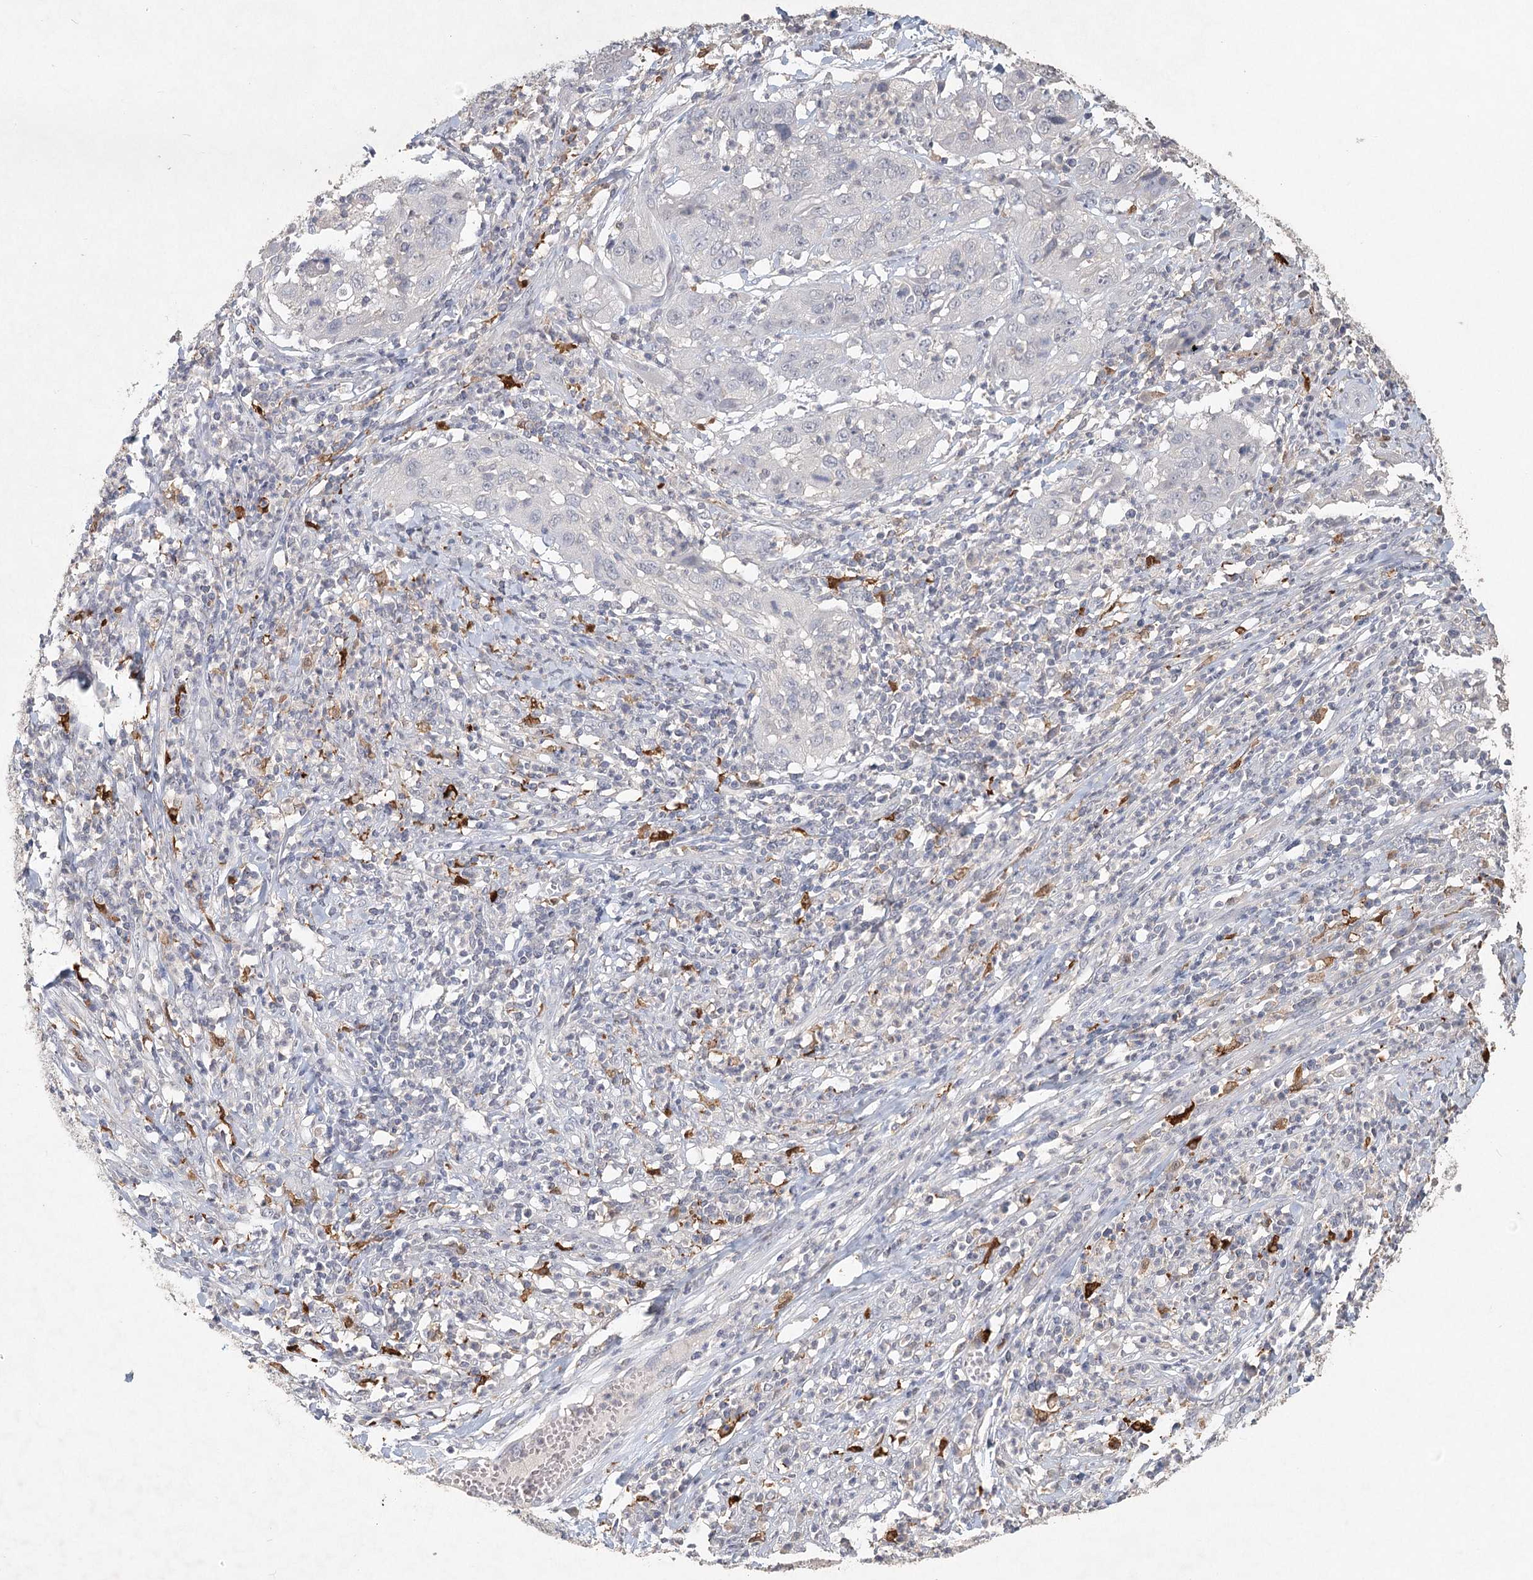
{"staining": {"intensity": "negative", "quantity": "none", "location": "none"}, "tissue": "cervical cancer", "cell_type": "Tumor cells", "image_type": "cancer", "snomed": [{"axis": "morphology", "description": "Squamous cell carcinoma, NOS"}, {"axis": "topography", "description": "Cervix"}], "caption": "Tumor cells show no significant staining in cervical squamous cell carcinoma.", "gene": "ARSI", "patient": {"sex": "female", "age": 32}}